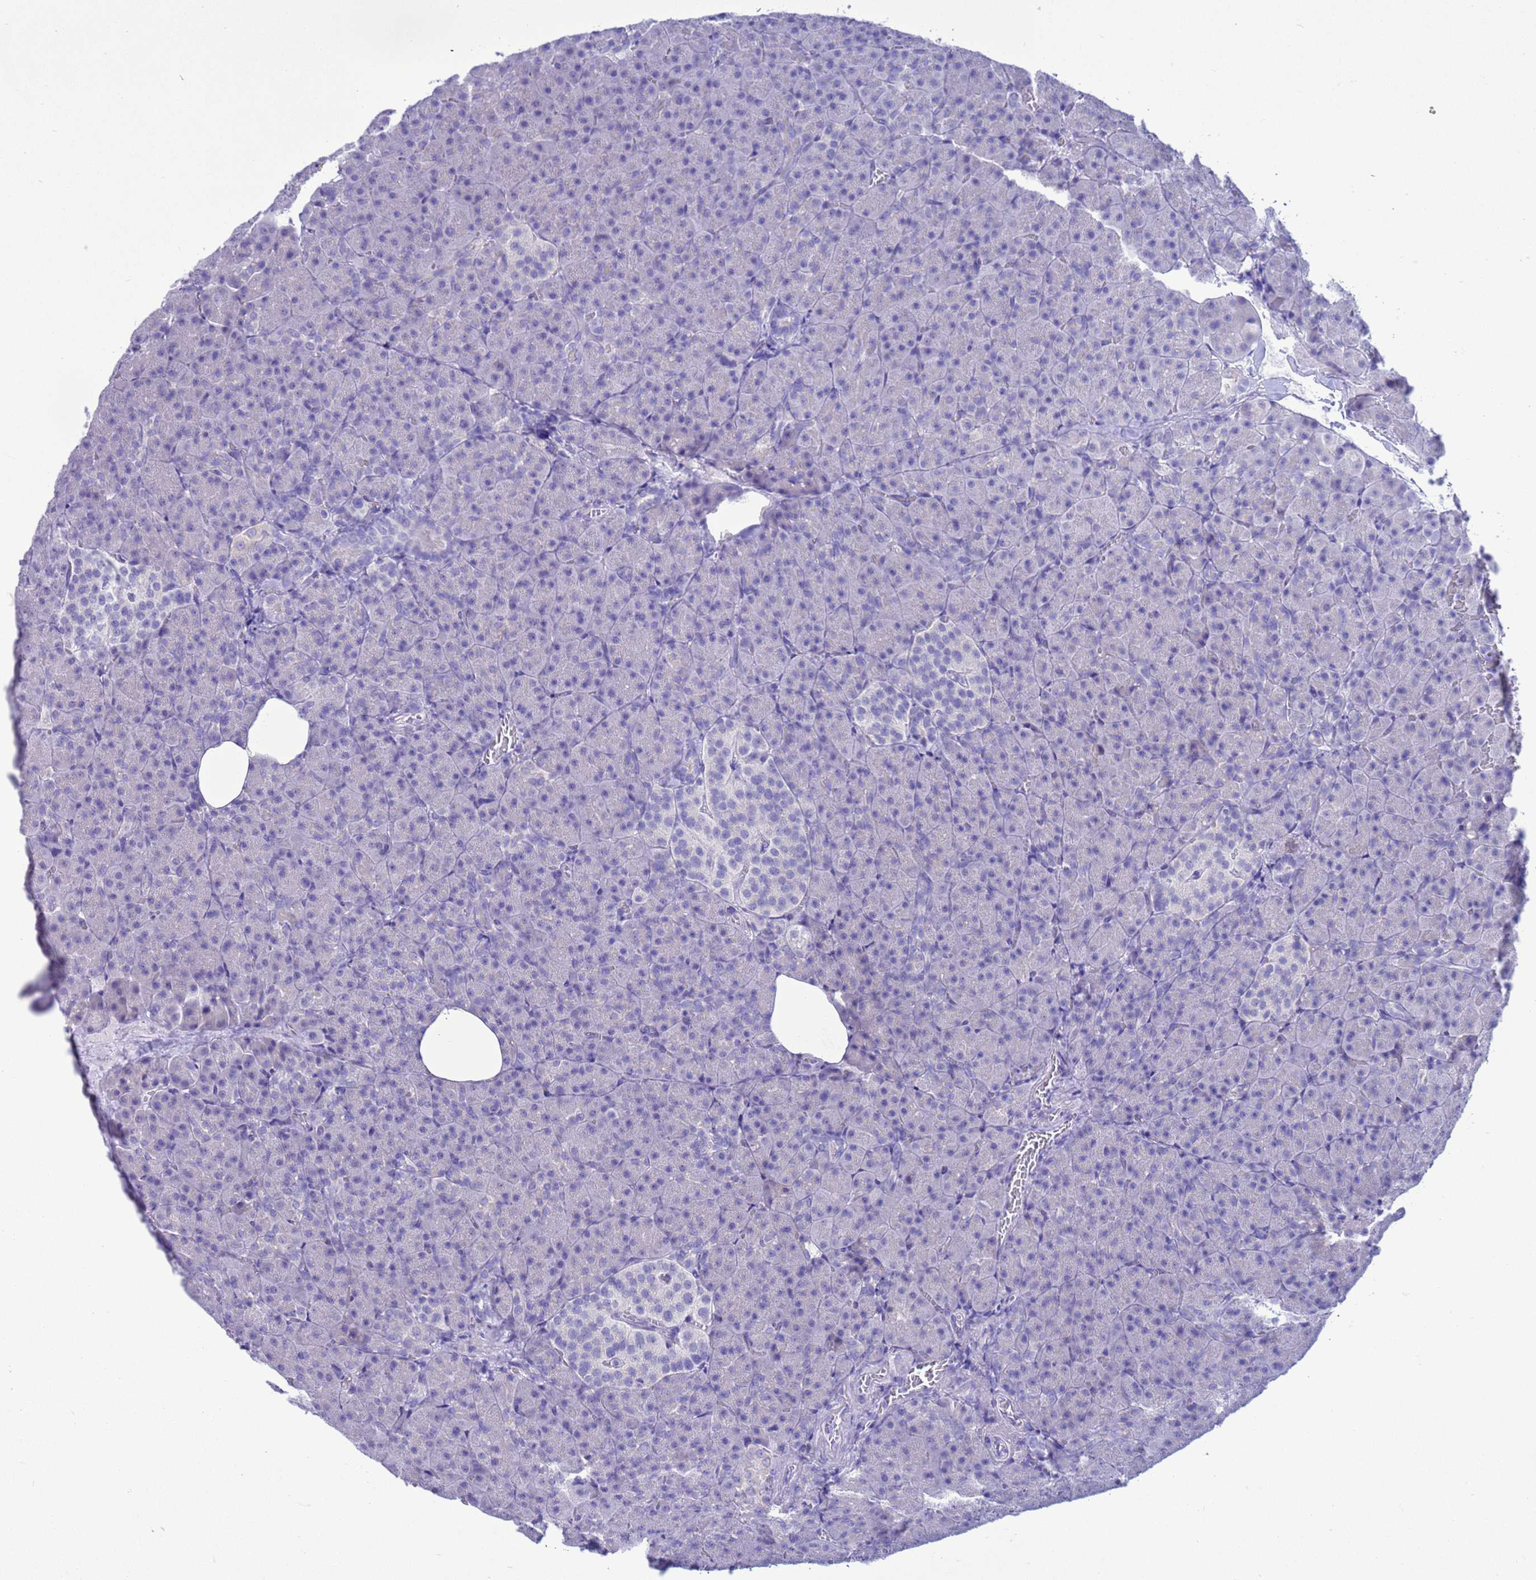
{"staining": {"intensity": "negative", "quantity": "none", "location": "none"}, "tissue": "pancreas", "cell_type": "Exocrine glandular cells", "image_type": "normal", "snomed": [{"axis": "morphology", "description": "Normal tissue, NOS"}, {"axis": "topography", "description": "Pancreas"}], "caption": "An IHC photomicrograph of unremarkable pancreas is shown. There is no staining in exocrine glandular cells of pancreas. (DAB (3,3'-diaminobenzidine) immunohistochemistry (IHC), high magnification).", "gene": "GSTM1", "patient": {"sex": "female", "age": 74}}